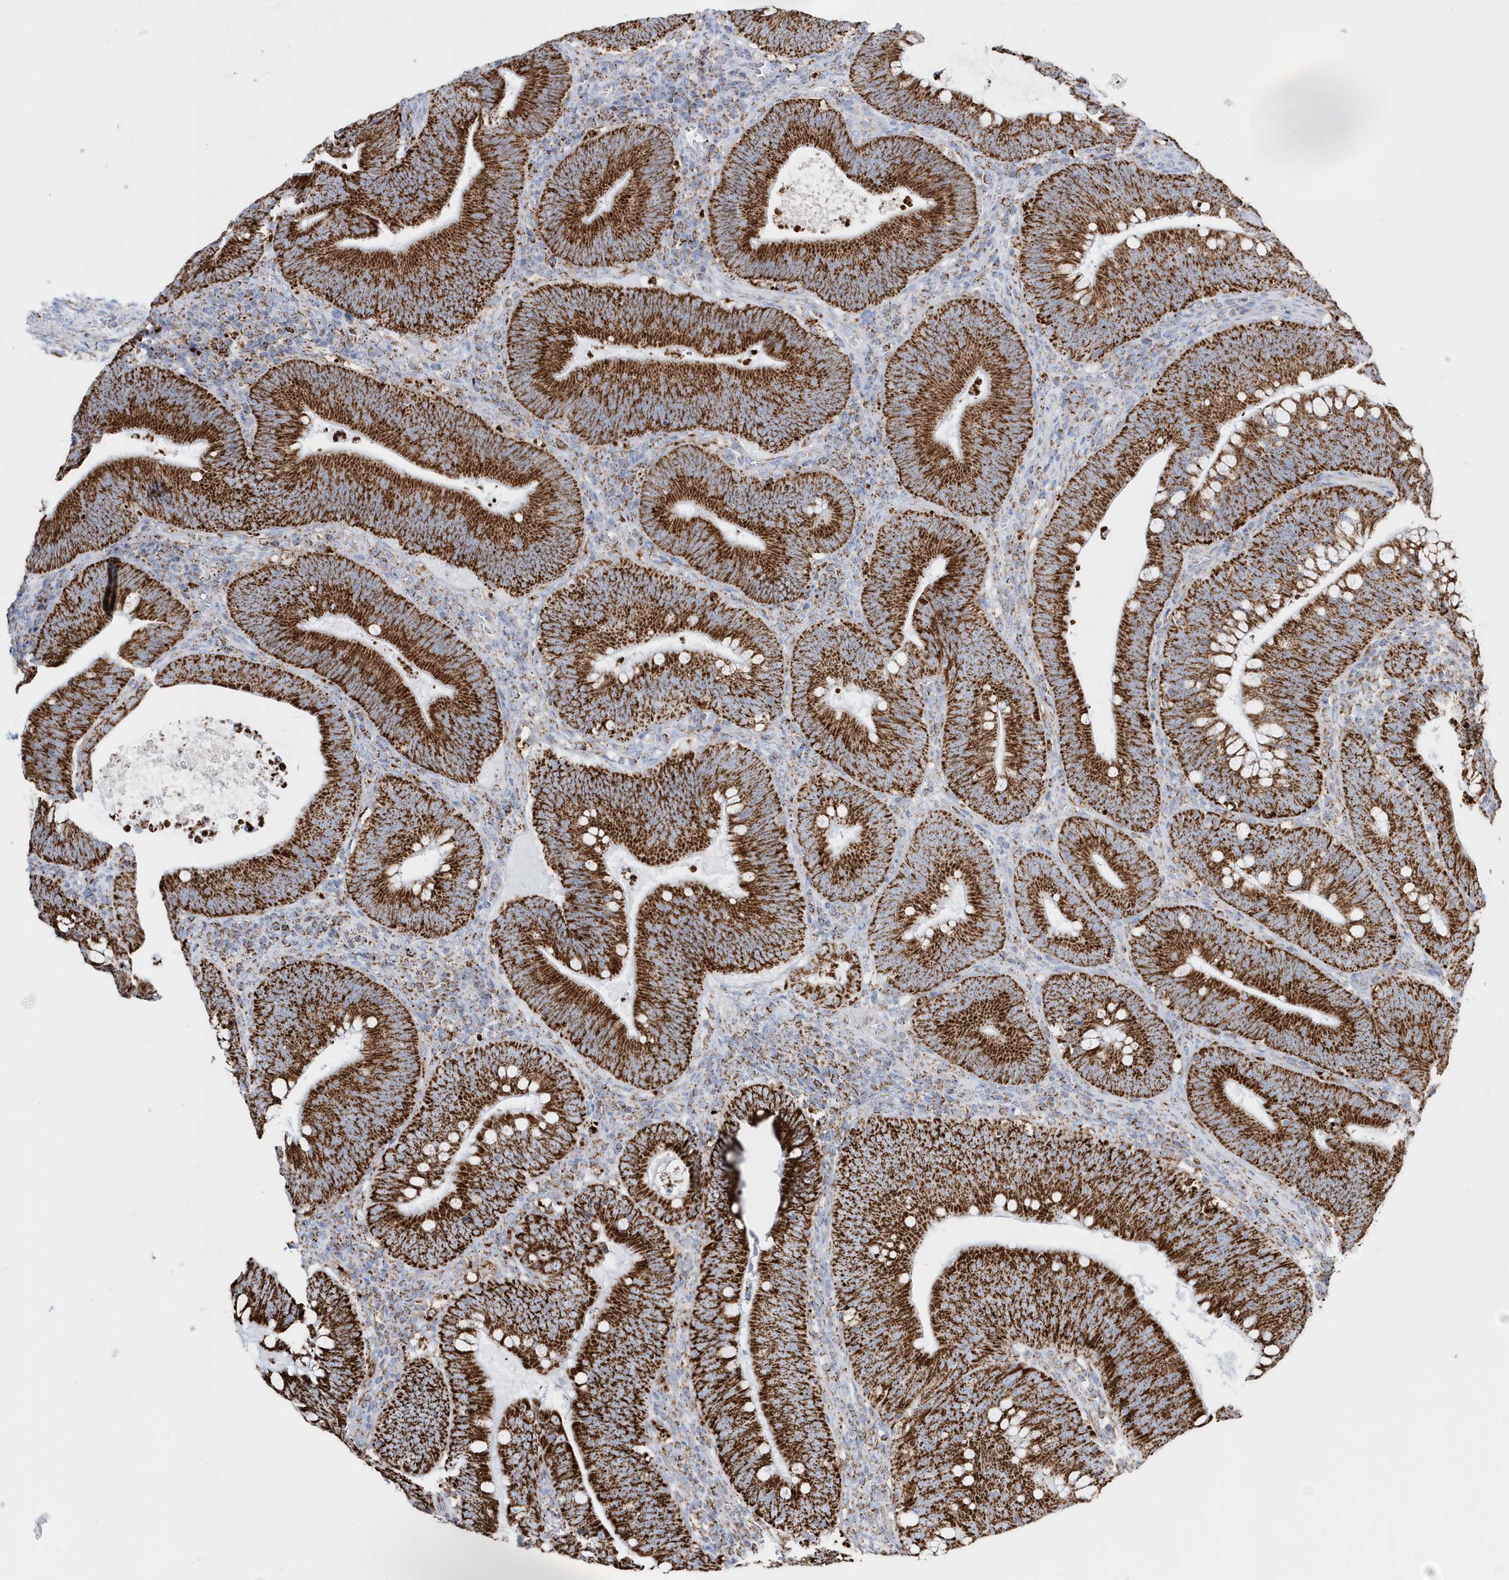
{"staining": {"intensity": "strong", "quantity": ">75%", "location": "cytoplasmic/membranous"}, "tissue": "colorectal cancer", "cell_type": "Tumor cells", "image_type": "cancer", "snomed": [{"axis": "morphology", "description": "Normal tissue, NOS"}, {"axis": "topography", "description": "Colon"}], "caption": "Colorectal cancer stained with DAB (3,3'-diaminobenzidine) immunohistochemistry displays high levels of strong cytoplasmic/membranous staining in approximately >75% of tumor cells.", "gene": "TMCO6", "patient": {"sex": "female", "age": 82}}